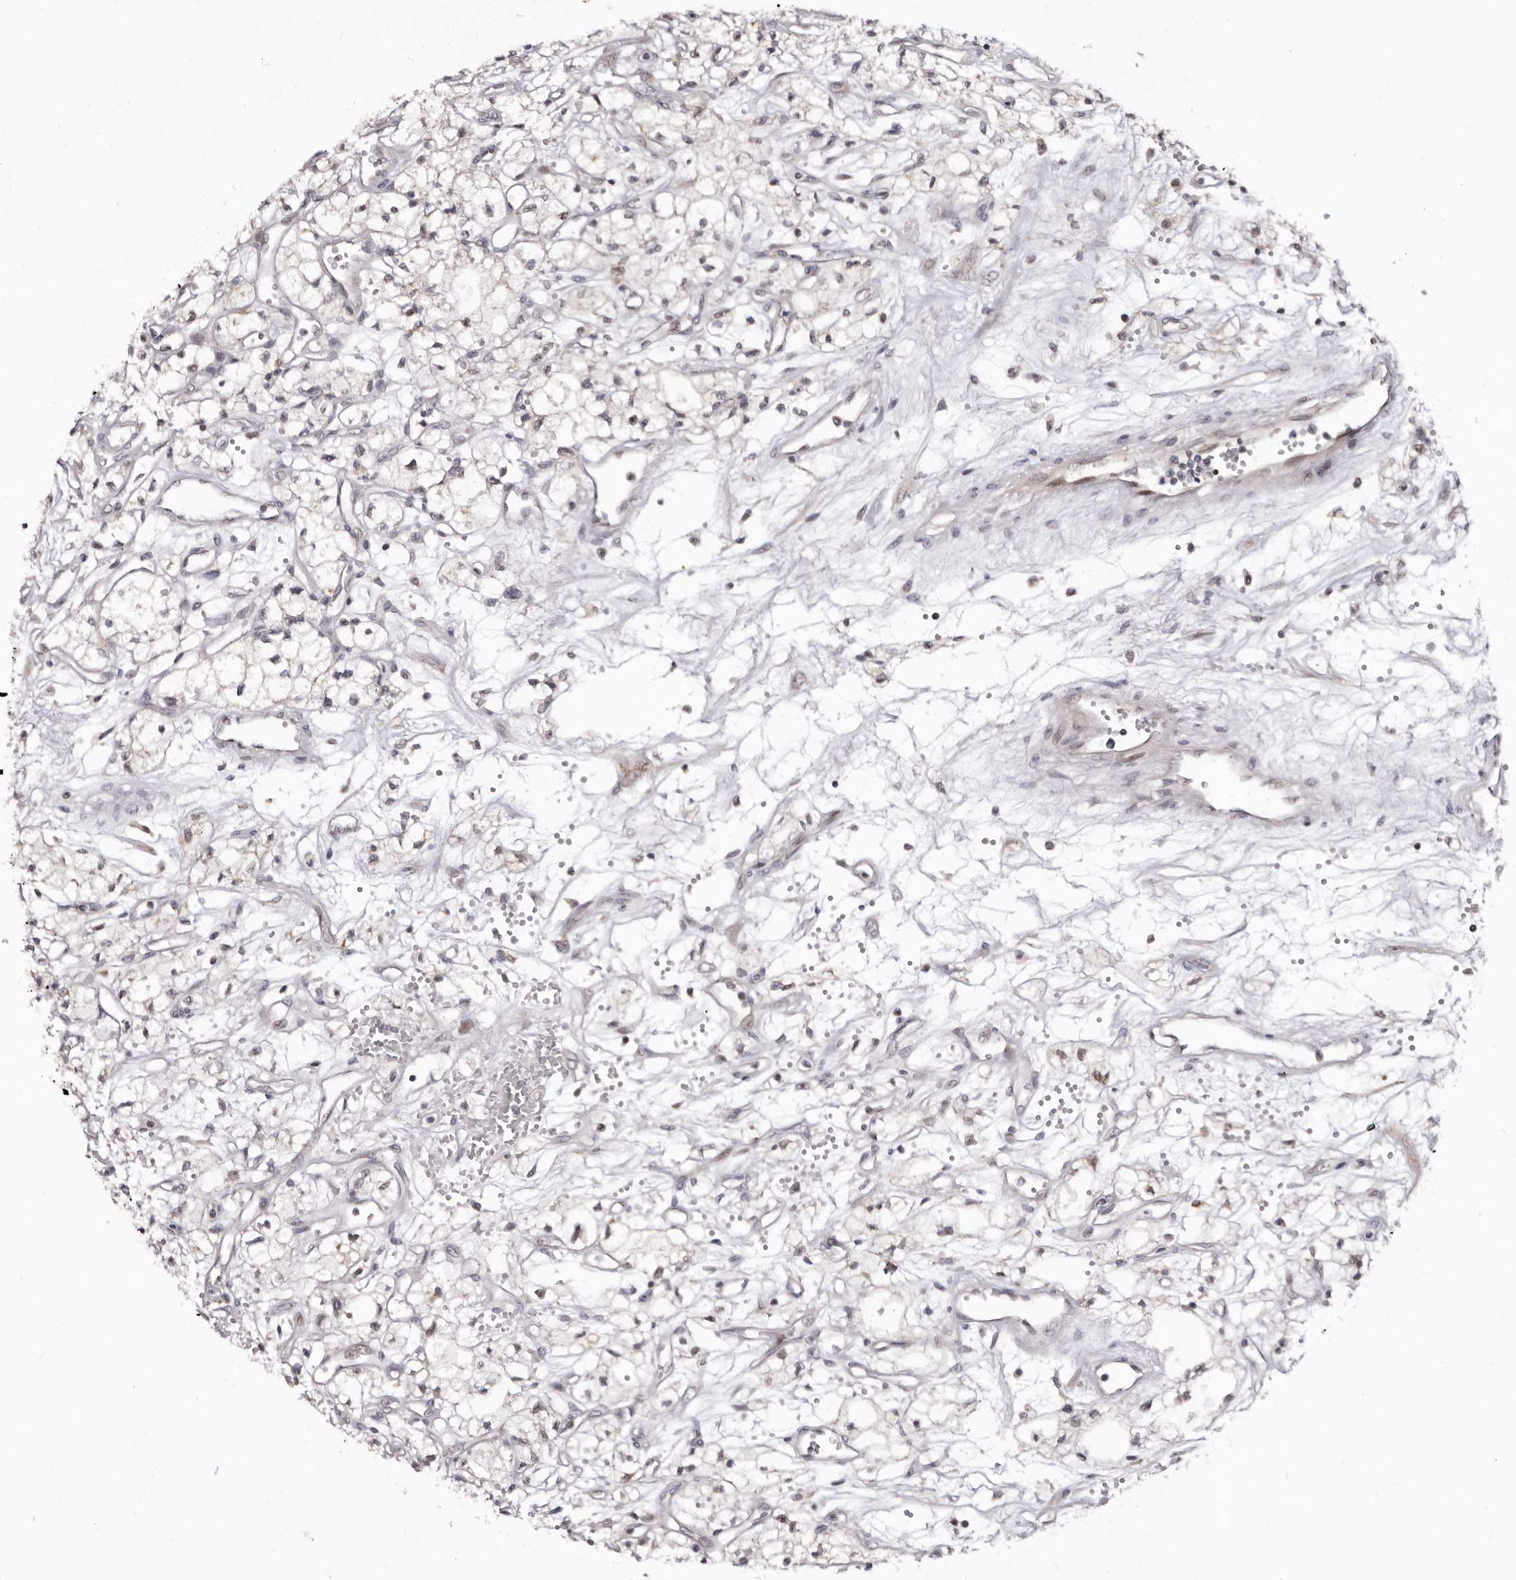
{"staining": {"intensity": "negative", "quantity": "none", "location": "none"}, "tissue": "renal cancer", "cell_type": "Tumor cells", "image_type": "cancer", "snomed": [{"axis": "morphology", "description": "Adenocarcinoma, NOS"}, {"axis": "topography", "description": "Kidney"}], "caption": "This histopathology image is of renal cancer (adenocarcinoma) stained with immunohistochemistry (IHC) to label a protein in brown with the nuclei are counter-stained blue. There is no staining in tumor cells. Brightfield microscopy of IHC stained with DAB (3,3'-diaminobenzidine) (brown) and hematoxylin (blue), captured at high magnification.", "gene": "PHF20L1", "patient": {"sex": "male", "age": 59}}